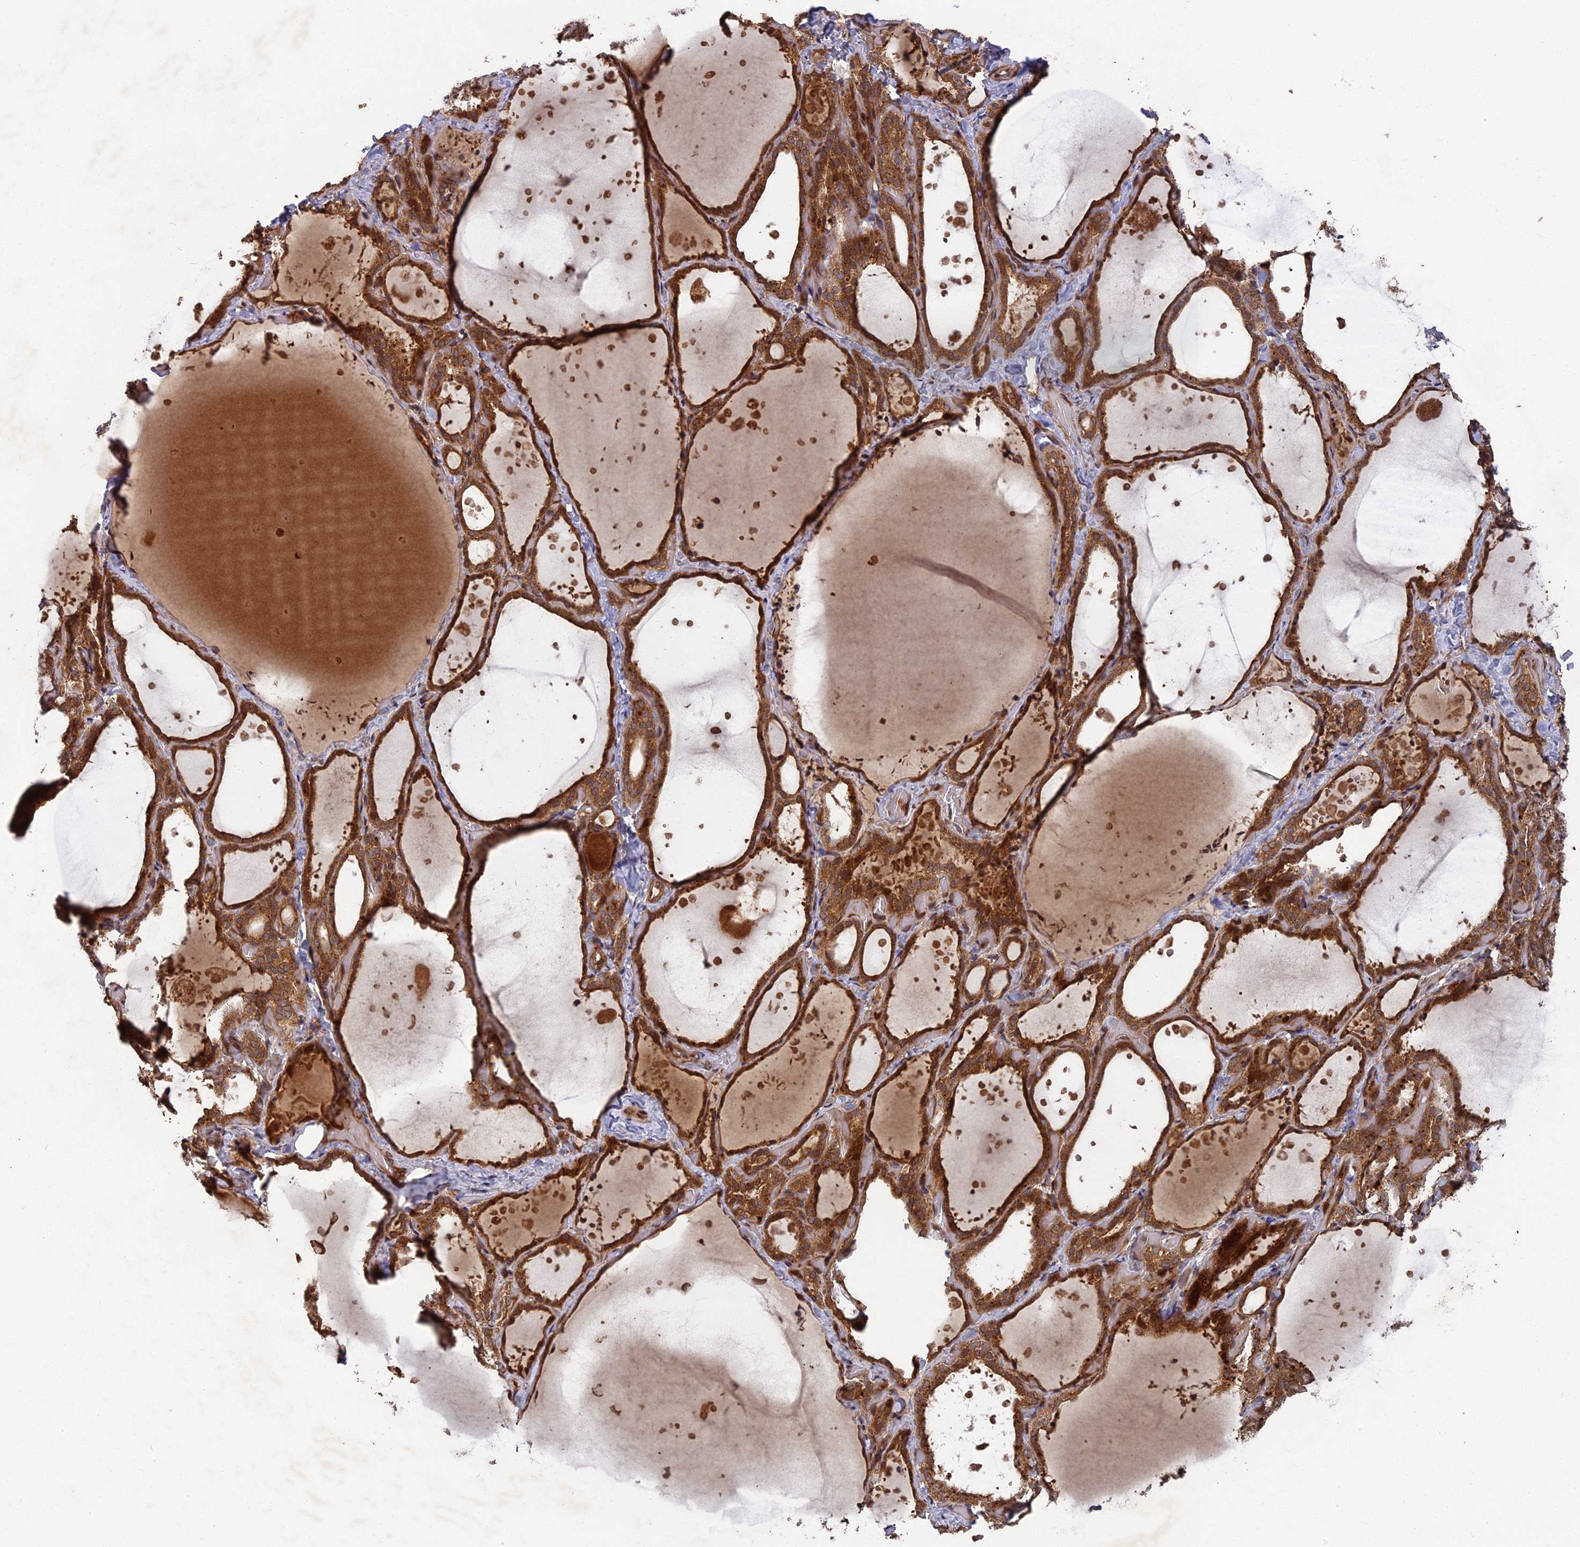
{"staining": {"intensity": "moderate", "quantity": ">75%", "location": "cytoplasmic/membranous"}, "tissue": "thyroid gland", "cell_type": "Glandular cells", "image_type": "normal", "snomed": [{"axis": "morphology", "description": "Normal tissue, NOS"}, {"axis": "topography", "description": "Thyroid gland"}], "caption": "Human thyroid gland stained for a protein (brown) reveals moderate cytoplasmic/membranous positive expression in approximately >75% of glandular cells.", "gene": "TMUB2", "patient": {"sex": "female", "age": 44}}